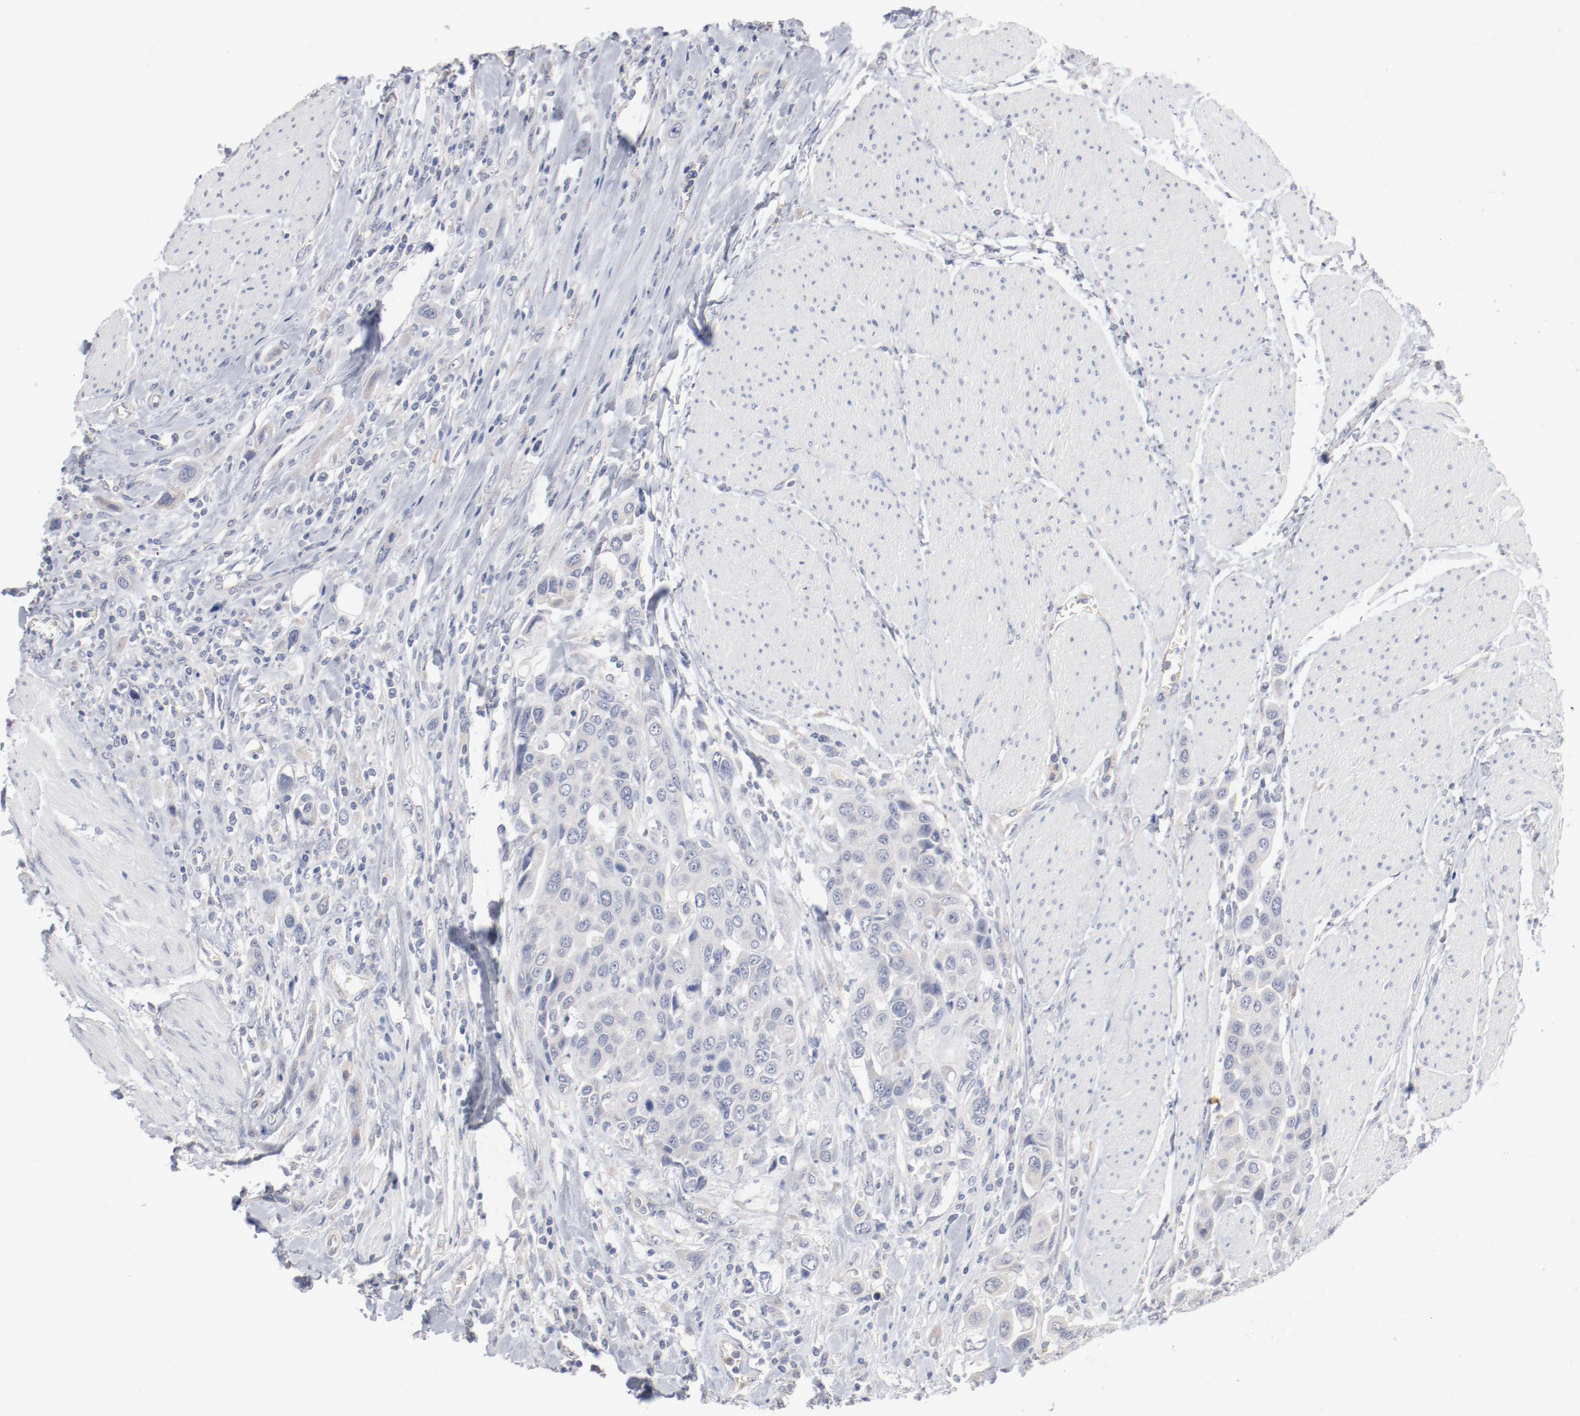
{"staining": {"intensity": "negative", "quantity": "none", "location": "none"}, "tissue": "urothelial cancer", "cell_type": "Tumor cells", "image_type": "cancer", "snomed": [{"axis": "morphology", "description": "Urothelial carcinoma, High grade"}, {"axis": "topography", "description": "Urinary bladder"}], "caption": "The micrograph displays no significant expression in tumor cells of urothelial cancer.", "gene": "AK7", "patient": {"sex": "male", "age": 50}}